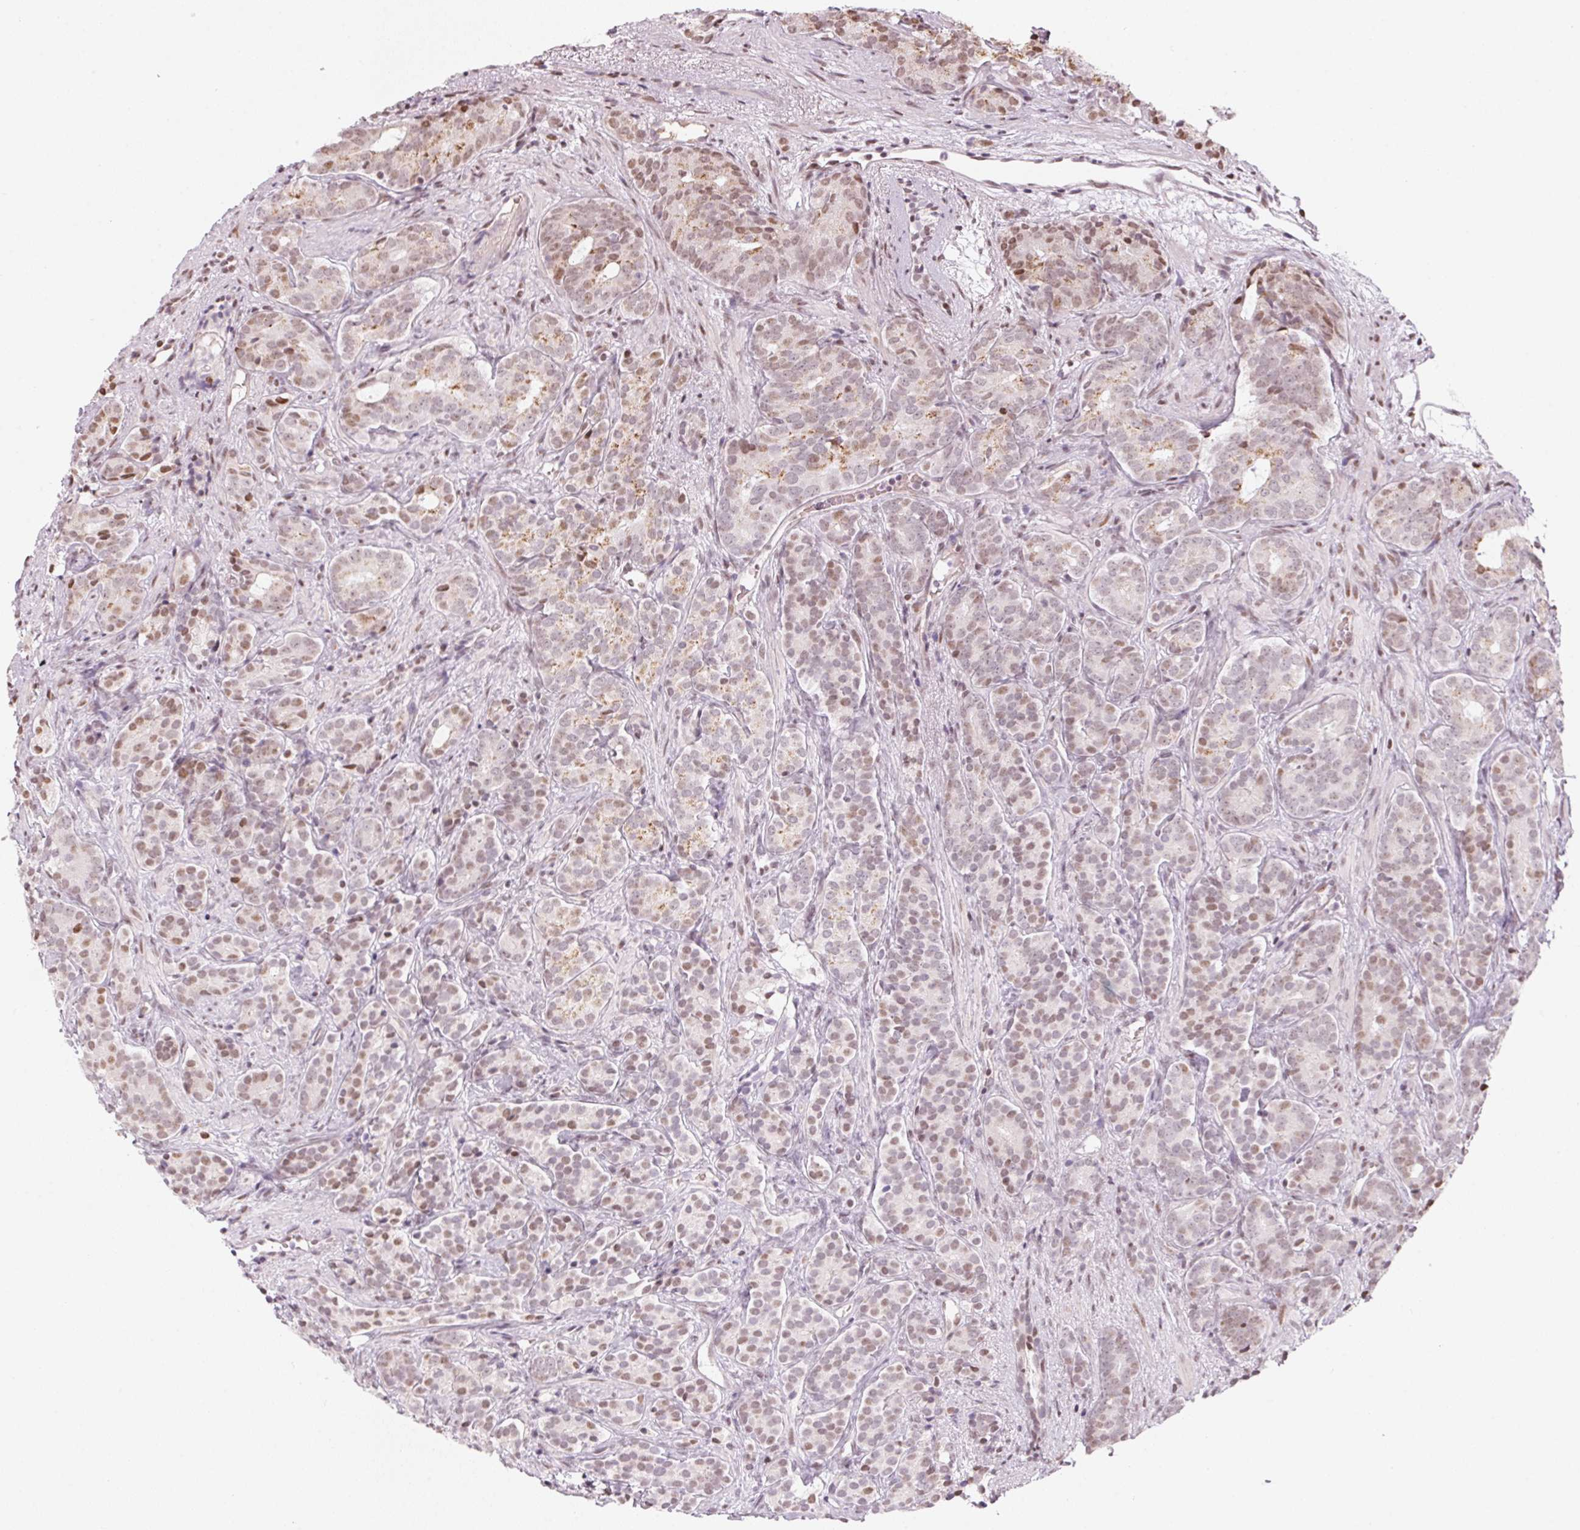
{"staining": {"intensity": "weak", "quantity": "25%-75%", "location": "cytoplasmic/membranous,nuclear"}, "tissue": "prostate cancer", "cell_type": "Tumor cells", "image_type": "cancer", "snomed": [{"axis": "morphology", "description": "Adenocarcinoma, High grade"}, {"axis": "topography", "description": "Prostate"}], "caption": "Adenocarcinoma (high-grade) (prostate) stained for a protein (brown) exhibits weak cytoplasmic/membranous and nuclear positive staining in approximately 25%-75% of tumor cells.", "gene": "KAT6A", "patient": {"sex": "male", "age": 84}}